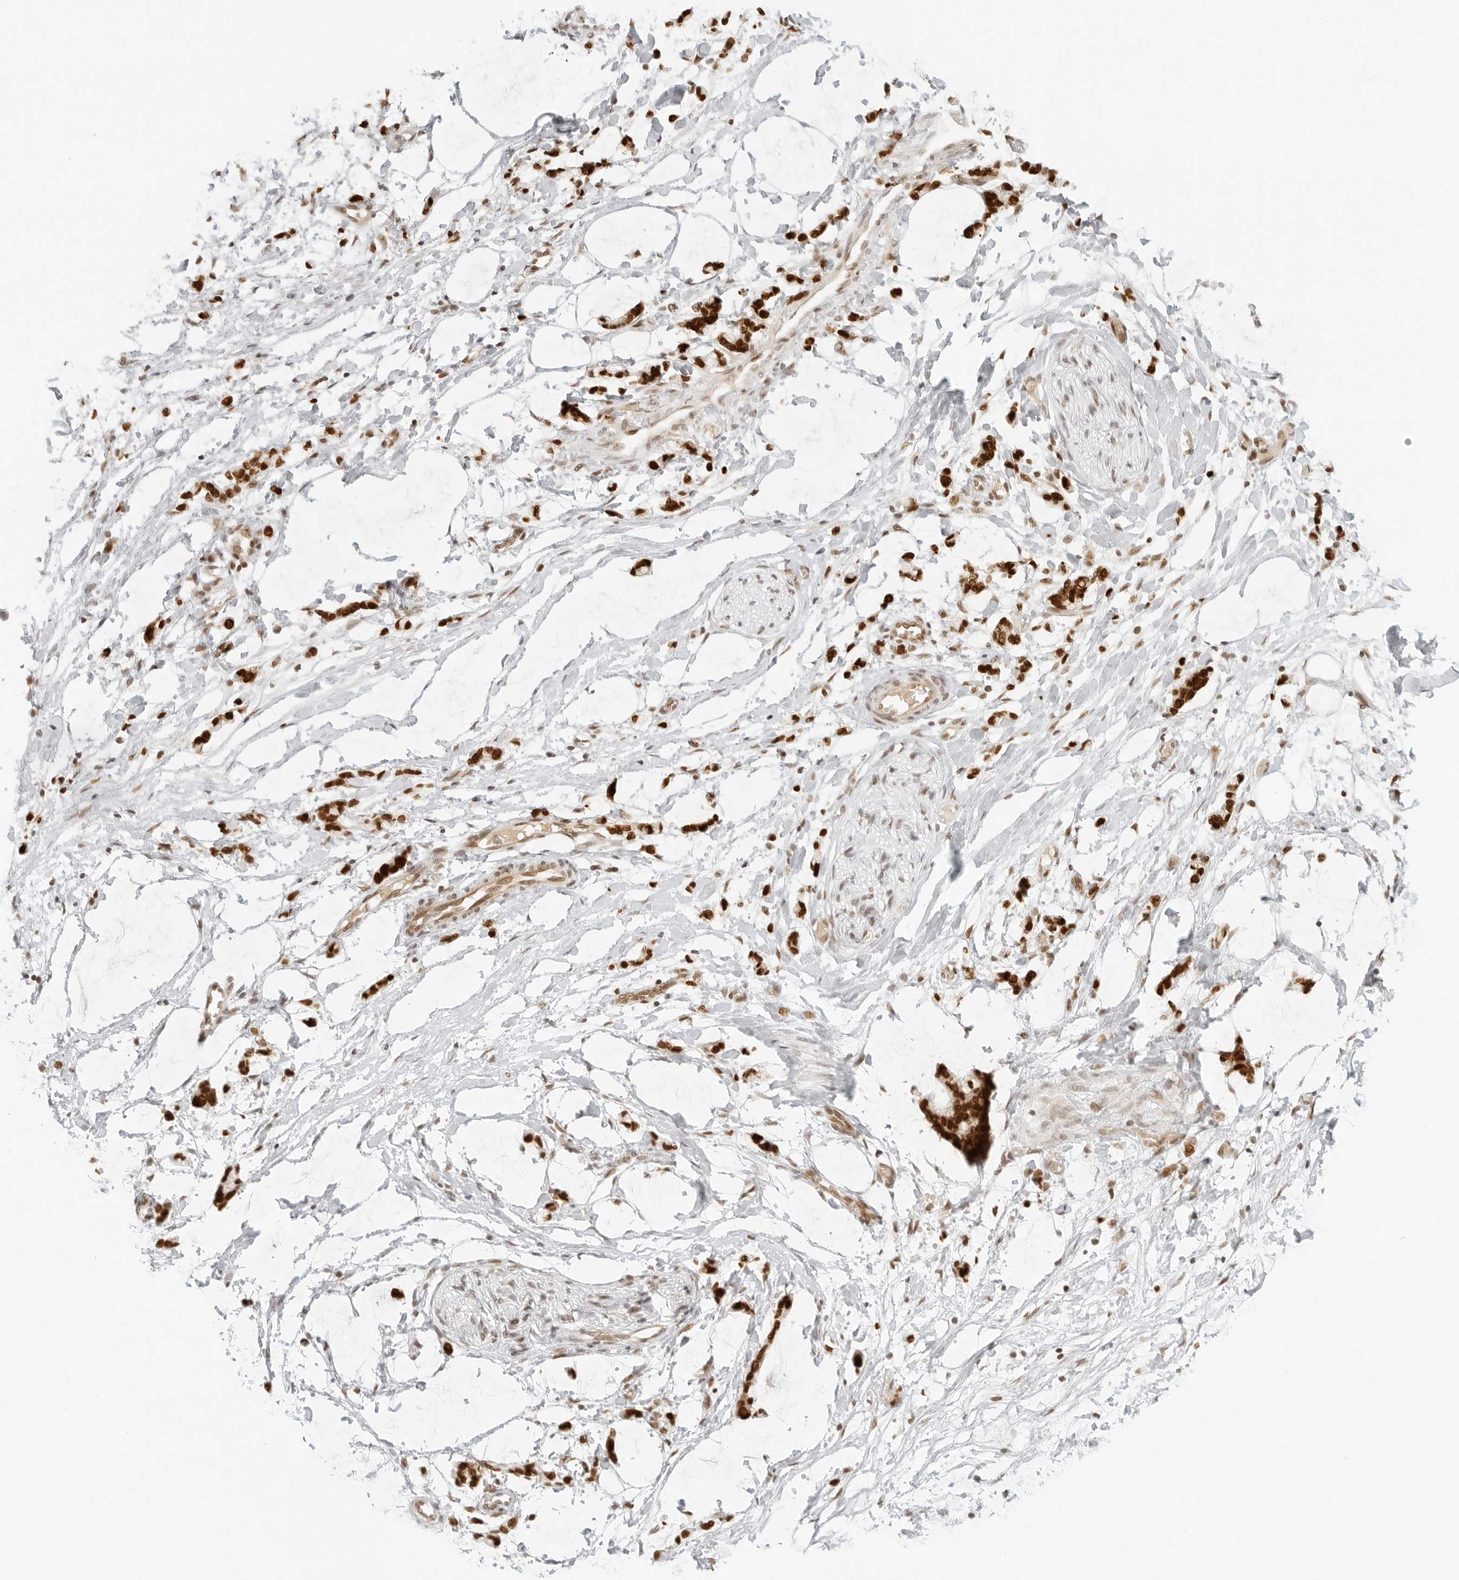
{"staining": {"intensity": "moderate", "quantity": ">75%", "location": "nuclear"}, "tissue": "adipose tissue", "cell_type": "Adipocytes", "image_type": "normal", "snomed": [{"axis": "morphology", "description": "Normal tissue, NOS"}, {"axis": "morphology", "description": "Adenocarcinoma, NOS"}, {"axis": "topography", "description": "Colon"}, {"axis": "topography", "description": "Peripheral nerve tissue"}], "caption": "Immunohistochemical staining of benign human adipose tissue exhibits medium levels of moderate nuclear expression in about >75% of adipocytes. (Stains: DAB in brown, nuclei in blue, Microscopy: brightfield microscopy at high magnification).", "gene": "RCC1", "patient": {"sex": "male", "age": 14}}